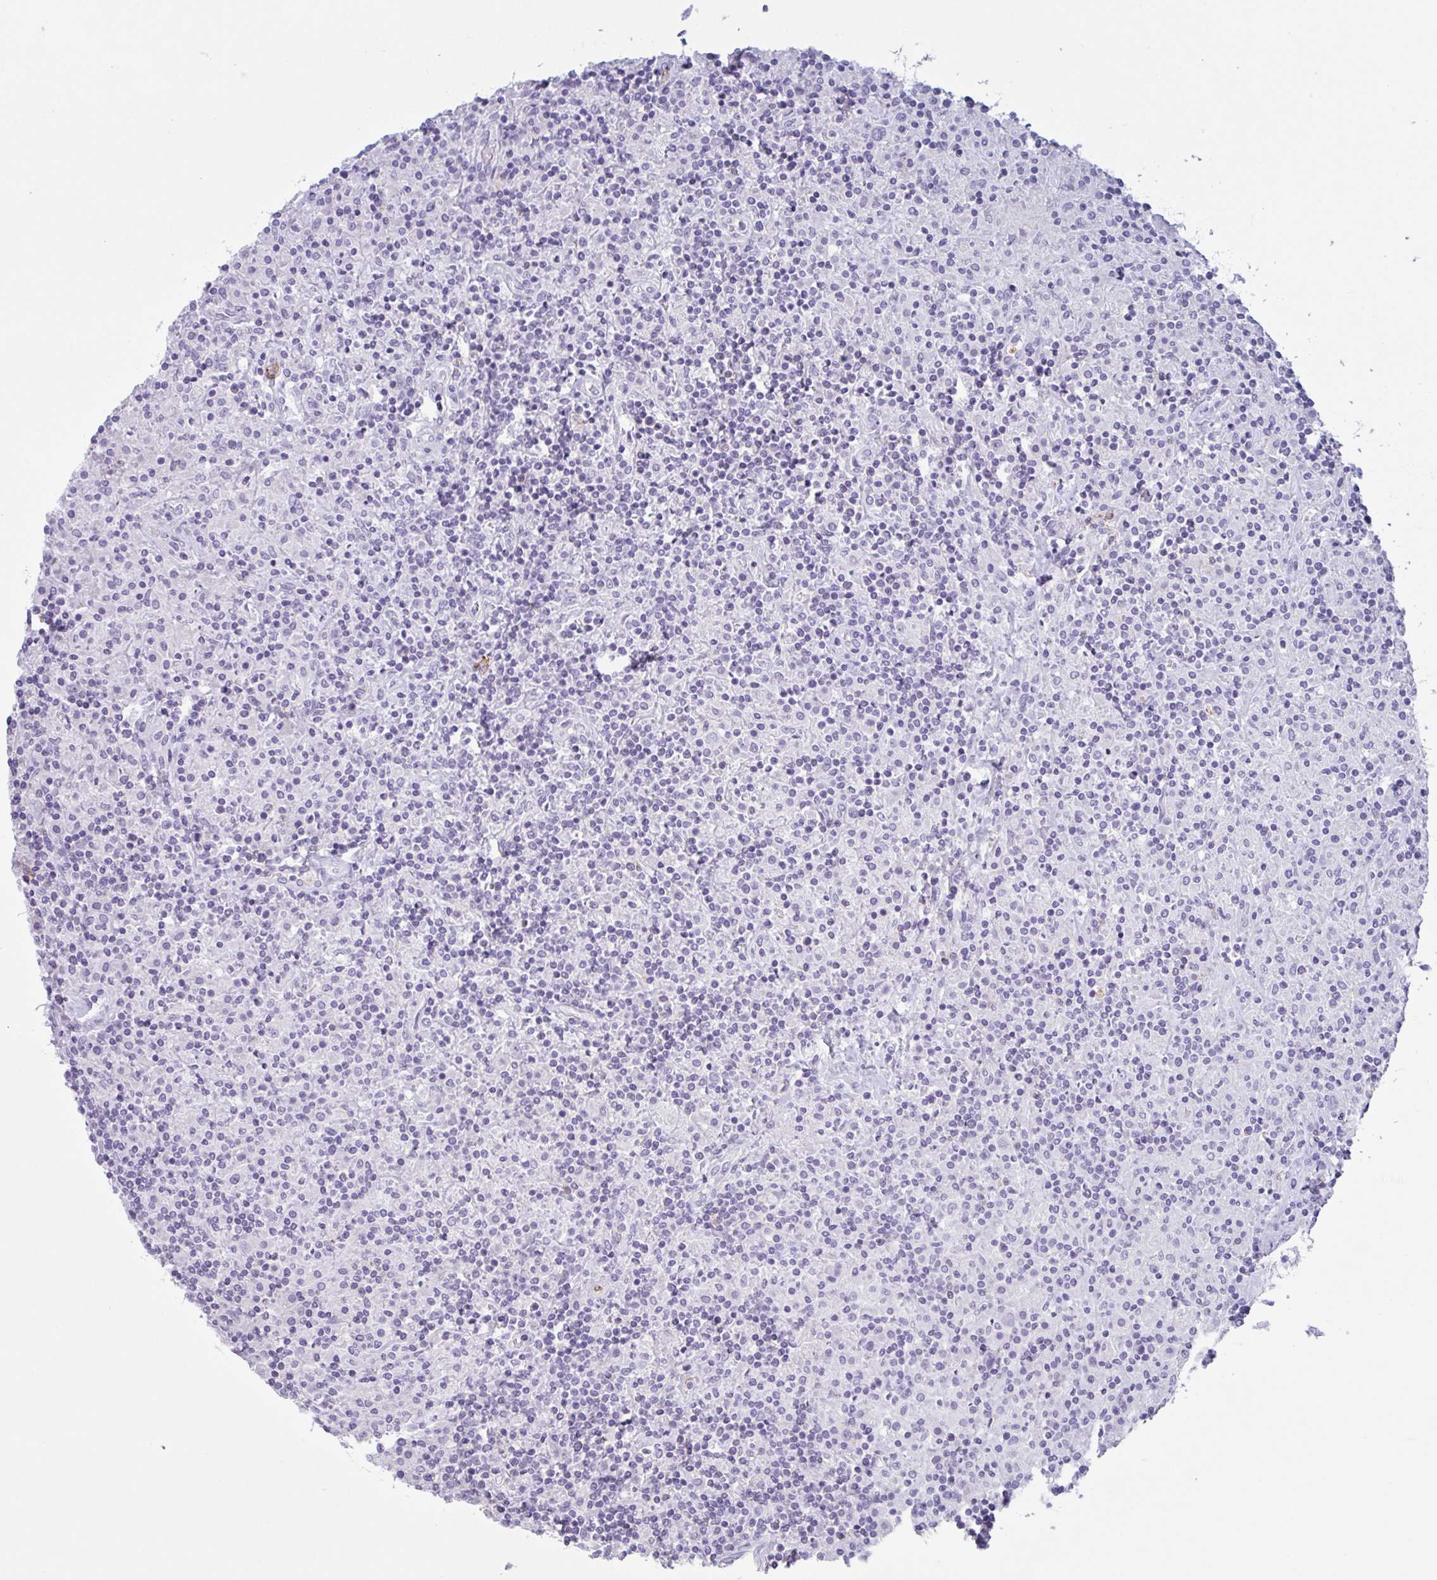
{"staining": {"intensity": "negative", "quantity": "none", "location": "none"}, "tissue": "lymphoma", "cell_type": "Tumor cells", "image_type": "cancer", "snomed": [{"axis": "morphology", "description": "Hodgkin's disease, NOS"}, {"axis": "topography", "description": "Lymph node"}], "caption": "Immunohistochemistry histopathology image of neoplastic tissue: human Hodgkin's disease stained with DAB reveals no significant protein expression in tumor cells.", "gene": "DTWD2", "patient": {"sex": "male", "age": 70}}